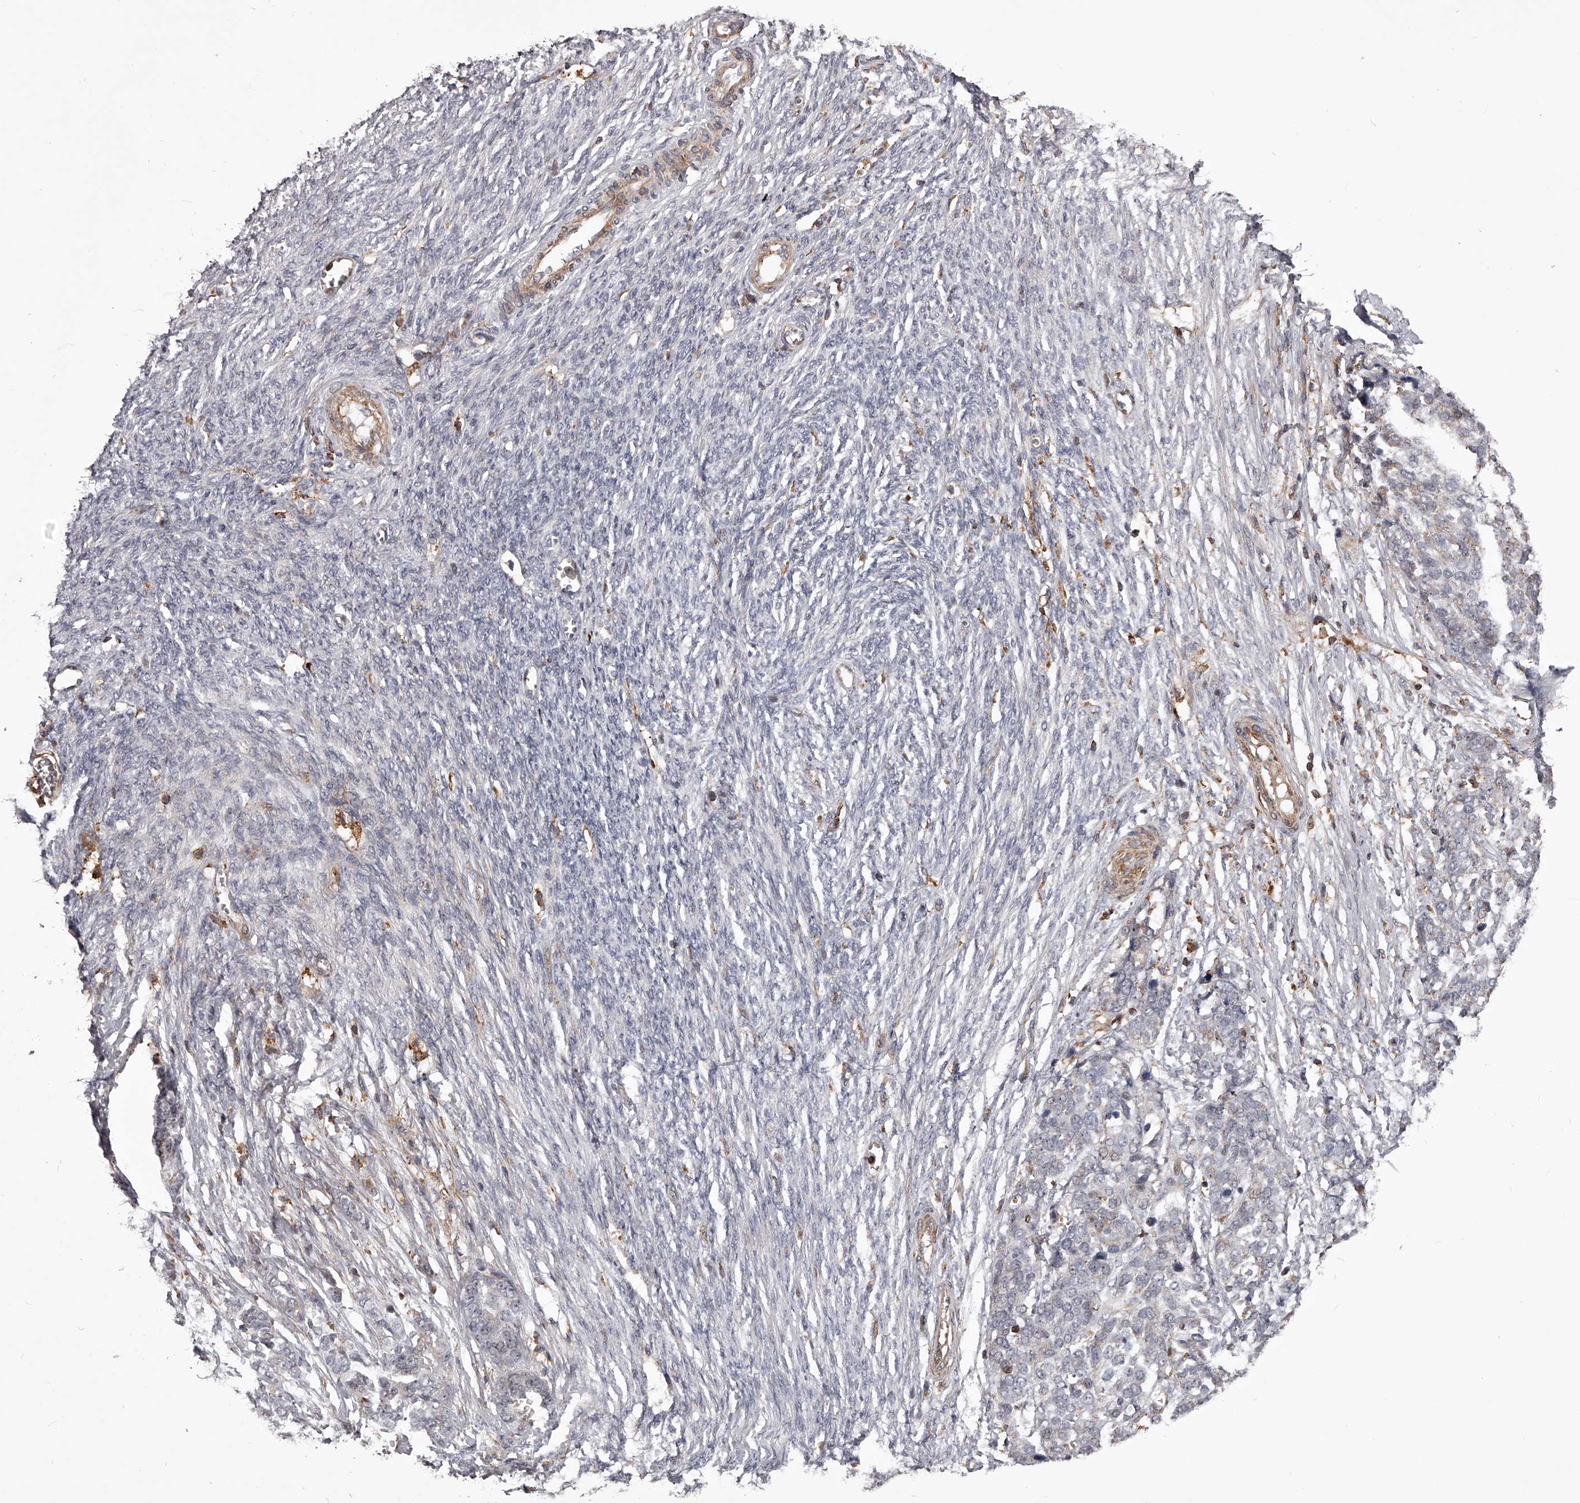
{"staining": {"intensity": "weak", "quantity": "<25%", "location": "nuclear"}, "tissue": "ovarian cancer", "cell_type": "Tumor cells", "image_type": "cancer", "snomed": [{"axis": "morphology", "description": "Cystadenocarcinoma, serous, NOS"}, {"axis": "topography", "description": "Ovary"}], "caption": "This is a image of immunohistochemistry staining of ovarian serous cystadenocarcinoma, which shows no positivity in tumor cells.", "gene": "RRP36", "patient": {"sex": "female", "age": 44}}